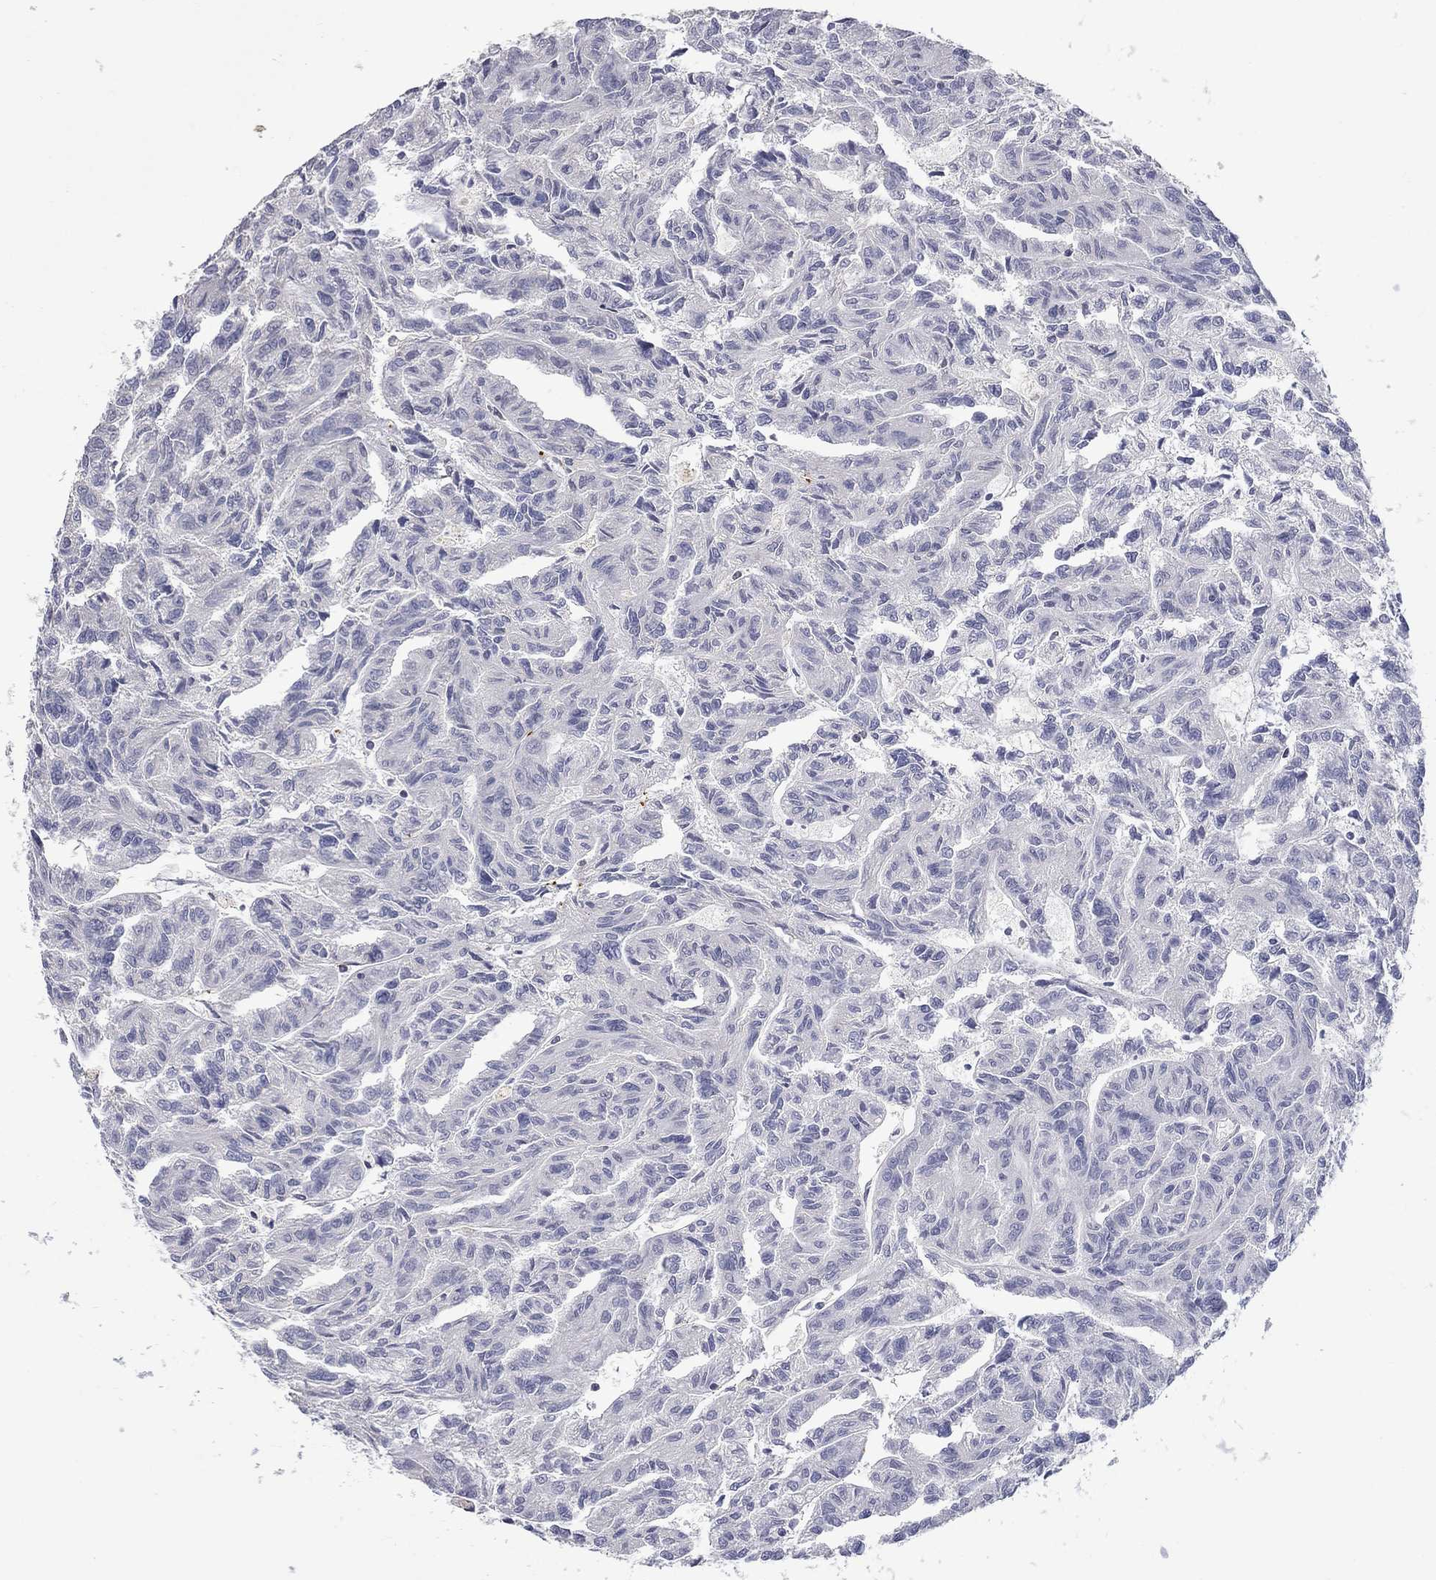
{"staining": {"intensity": "negative", "quantity": "none", "location": "none"}, "tissue": "renal cancer", "cell_type": "Tumor cells", "image_type": "cancer", "snomed": [{"axis": "morphology", "description": "Adenocarcinoma, NOS"}, {"axis": "topography", "description": "Kidney"}], "caption": "Immunohistochemistry histopathology image of human renal adenocarcinoma stained for a protein (brown), which reveals no positivity in tumor cells. (Stains: DAB (3,3'-diaminobenzidine) IHC with hematoxylin counter stain, Microscopy: brightfield microscopy at high magnification).", "gene": "PLEK", "patient": {"sex": "male", "age": 79}}